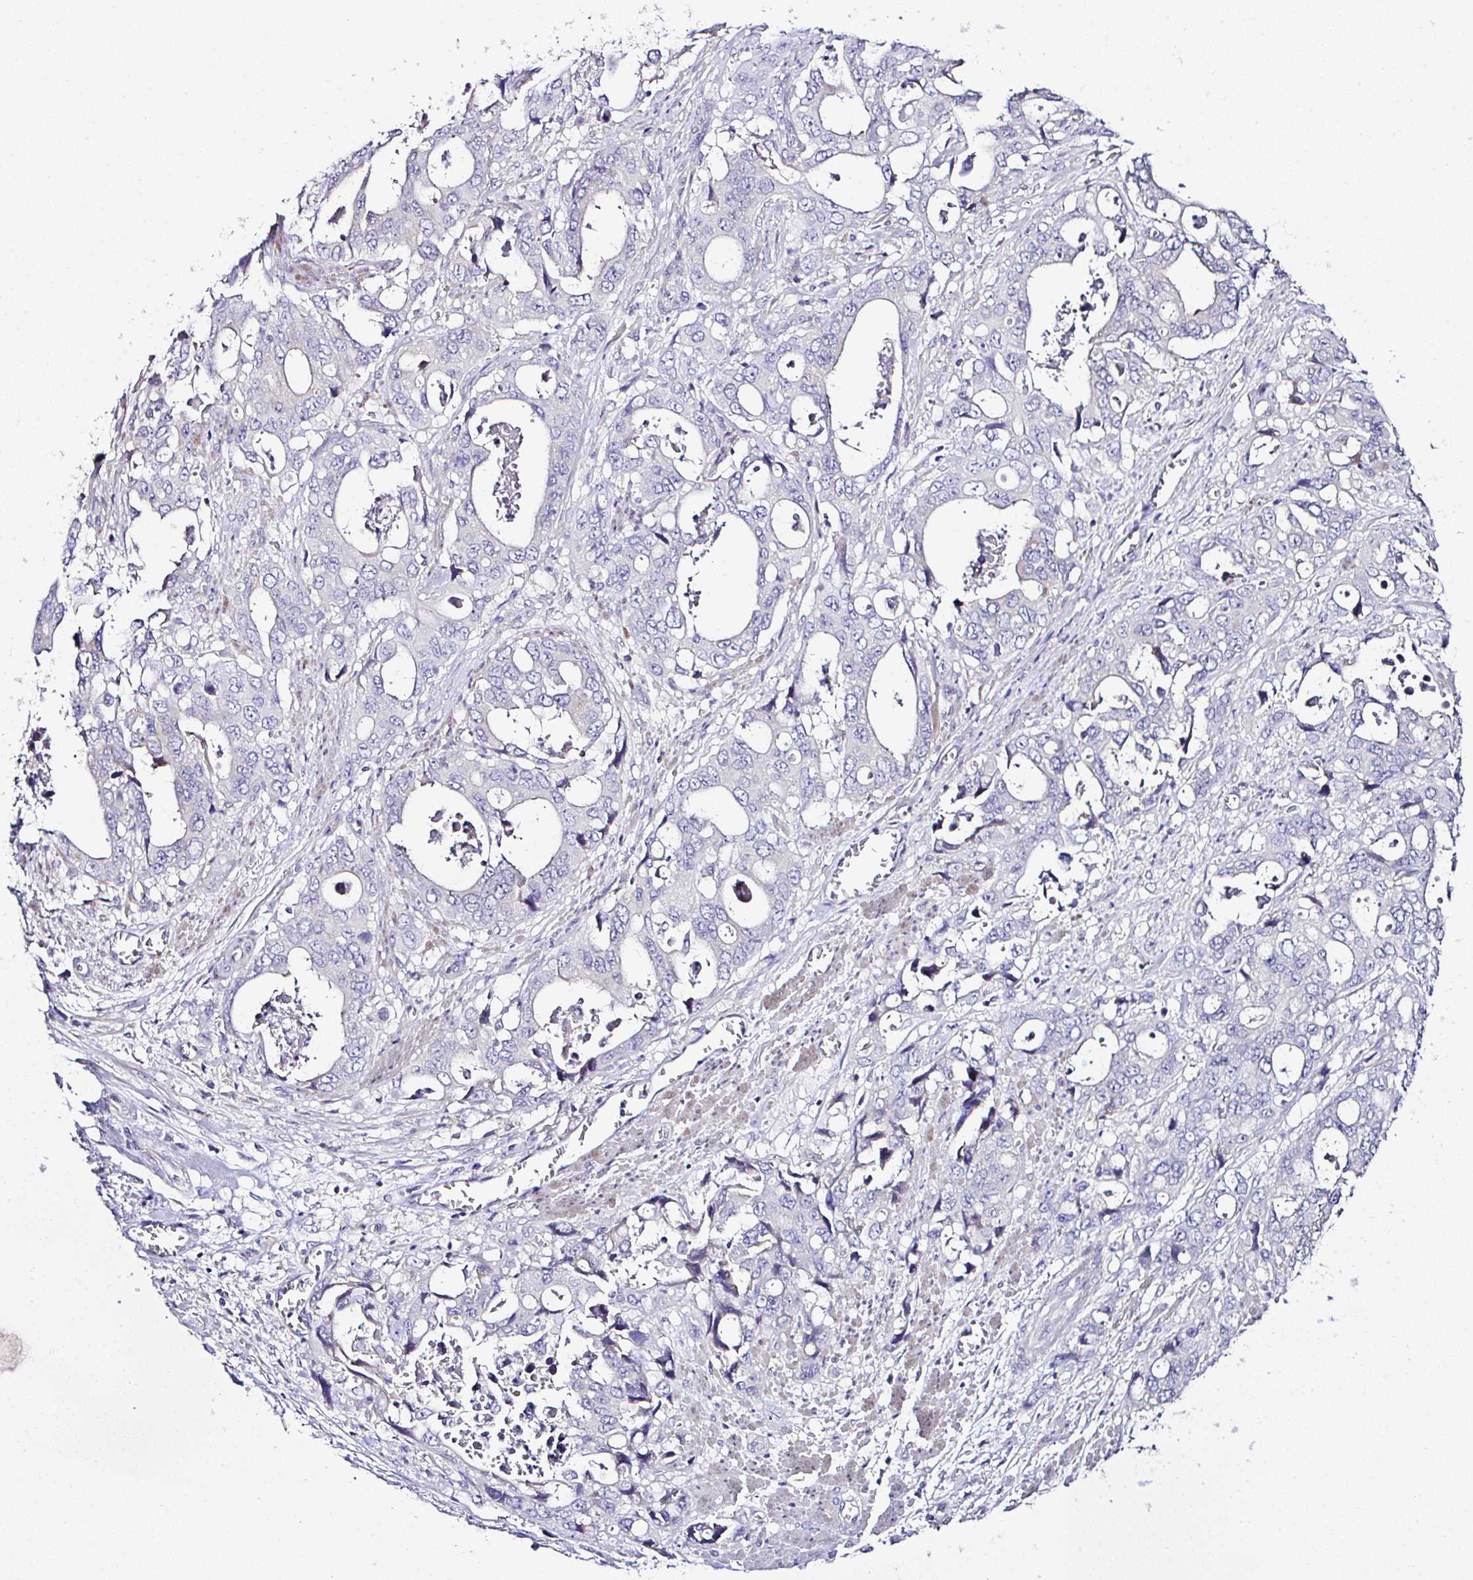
{"staining": {"intensity": "negative", "quantity": "none", "location": "none"}, "tissue": "stomach cancer", "cell_type": "Tumor cells", "image_type": "cancer", "snomed": [{"axis": "morphology", "description": "Adenocarcinoma, NOS"}, {"axis": "topography", "description": "Stomach, upper"}], "caption": "Immunohistochemistry photomicrograph of neoplastic tissue: stomach cancer (adenocarcinoma) stained with DAB reveals no significant protein positivity in tumor cells. (DAB (3,3'-diaminobenzidine) immunohistochemistry, high magnification).", "gene": "OR4P4", "patient": {"sex": "male", "age": 74}}